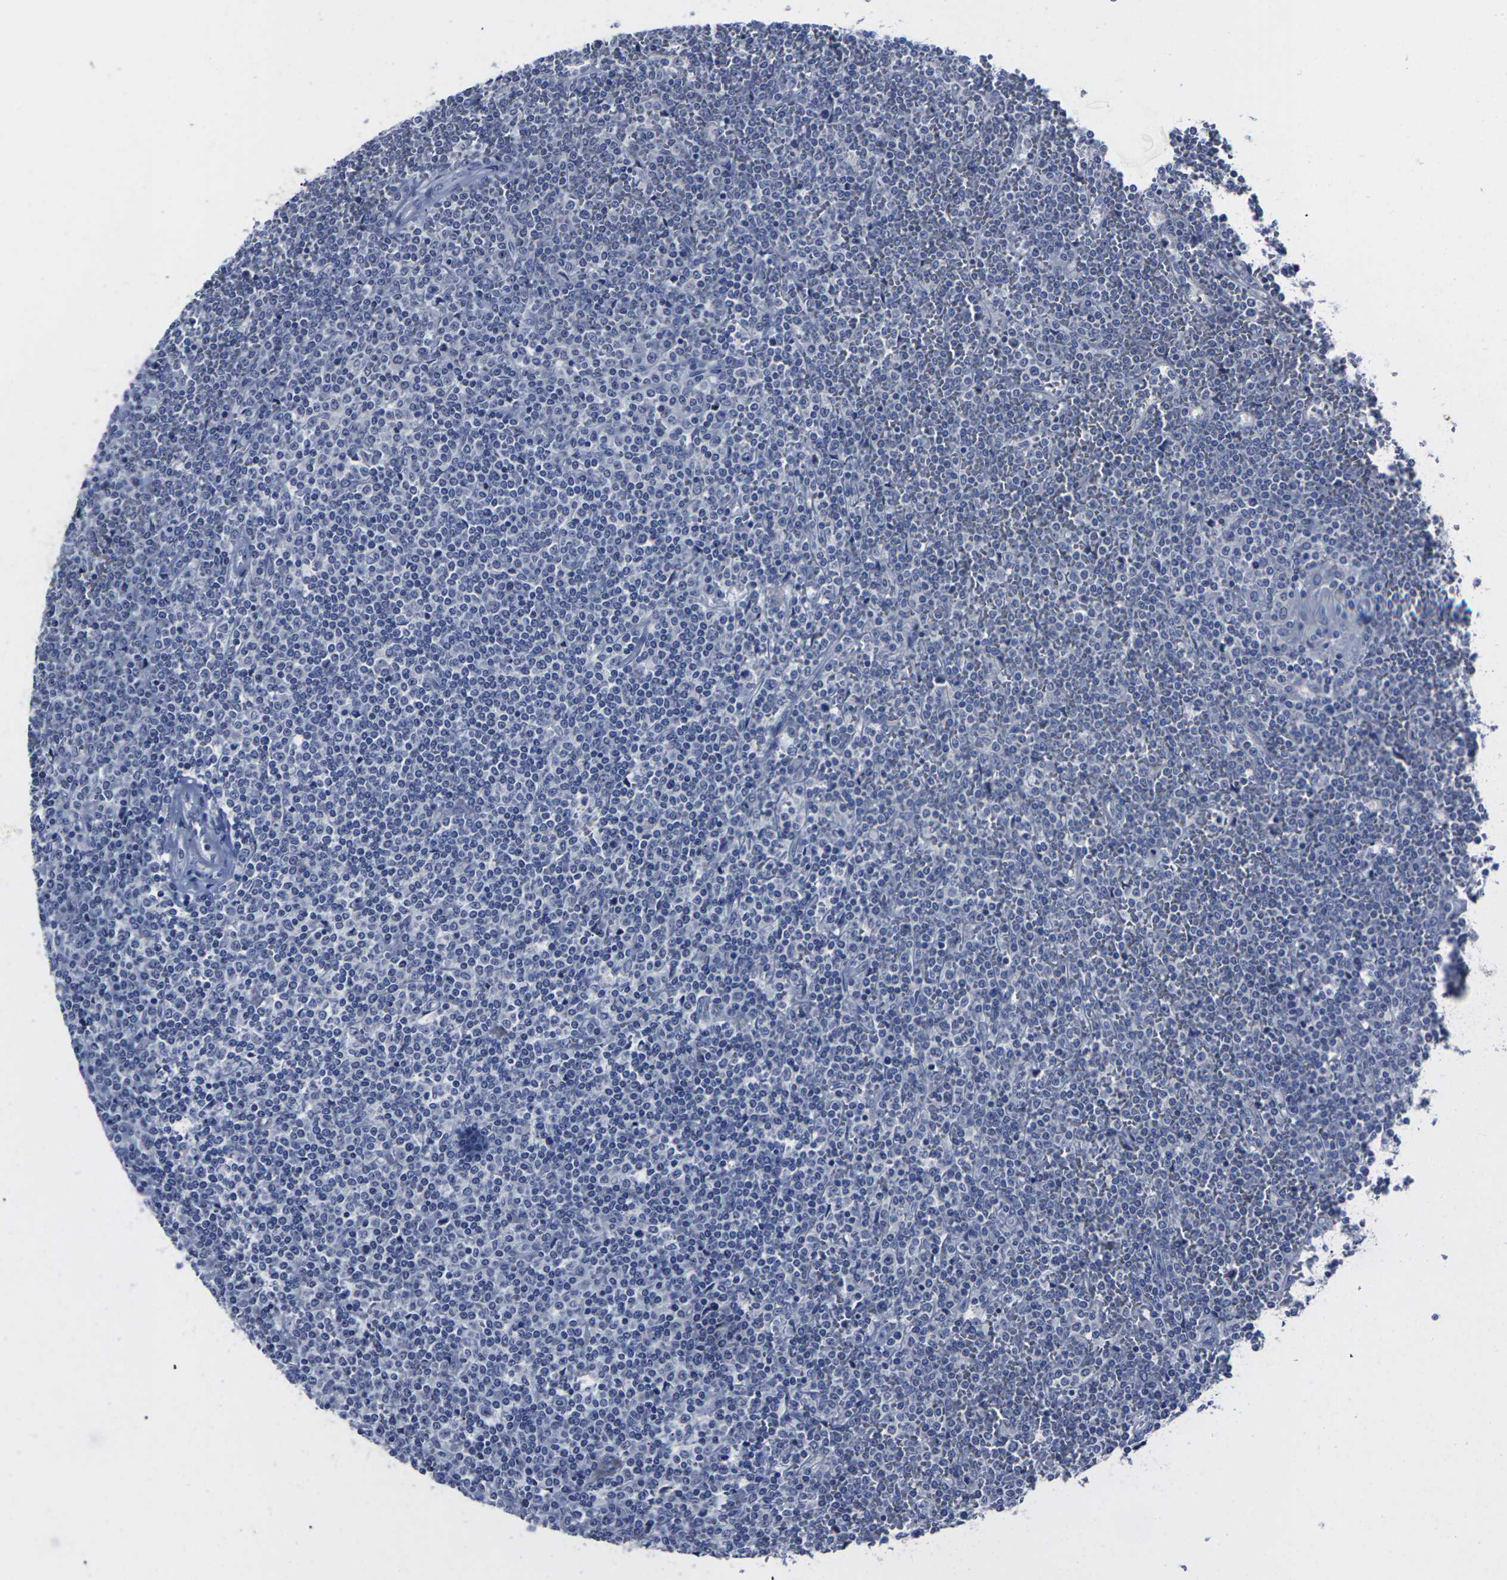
{"staining": {"intensity": "negative", "quantity": "none", "location": "none"}, "tissue": "lymphoma", "cell_type": "Tumor cells", "image_type": "cancer", "snomed": [{"axis": "morphology", "description": "Malignant lymphoma, non-Hodgkin's type, Low grade"}, {"axis": "topography", "description": "Spleen"}], "caption": "The histopathology image exhibits no staining of tumor cells in low-grade malignant lymphoma, non-Hodgkin's type.", "gene": "MSANTD4", "patient": {"sex": "female", "age": 19}}